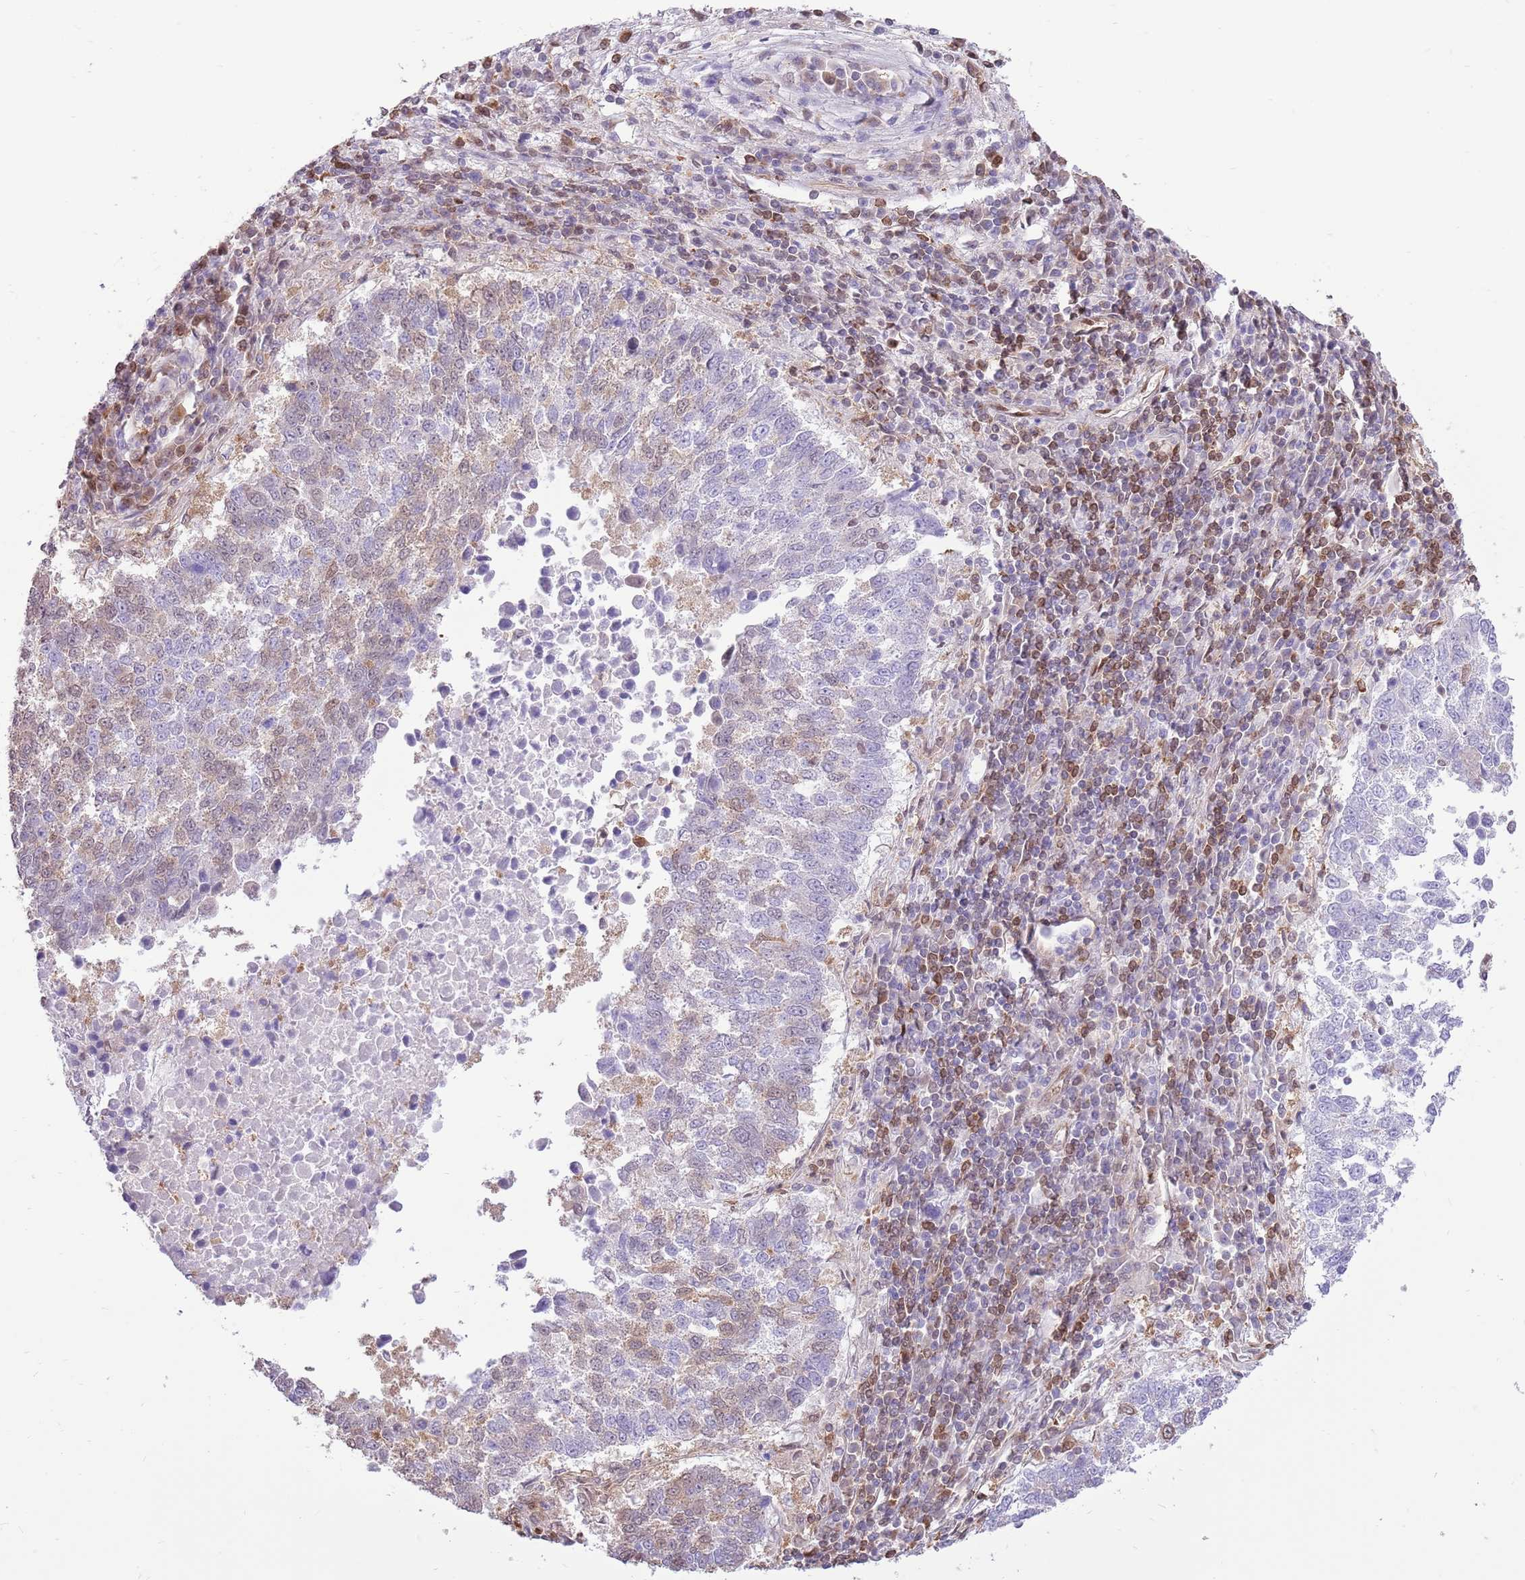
{"staining": {"intensity": "weak", "quantity": "25%-75%", "location": "cytoplasmic/membranous,nuclear"}, "tissue": "lung cancer", "cell_type": "Tumor cells", "image_type": "cancer", "snomed": [{"axis": "morphology", "description": "Squamous cell carcinoma, NOS"}, {"axis": "topography", "description": "Lung"}], "caption": "Weak cytoplasmic/membranous and nuclear protein positivity is appreciated in approximately 25%-75% of tumor cells in lung squamous cell carcinoma.", "gene": "NSFL1C", "patient": {"sex": "male", "age": 73}}